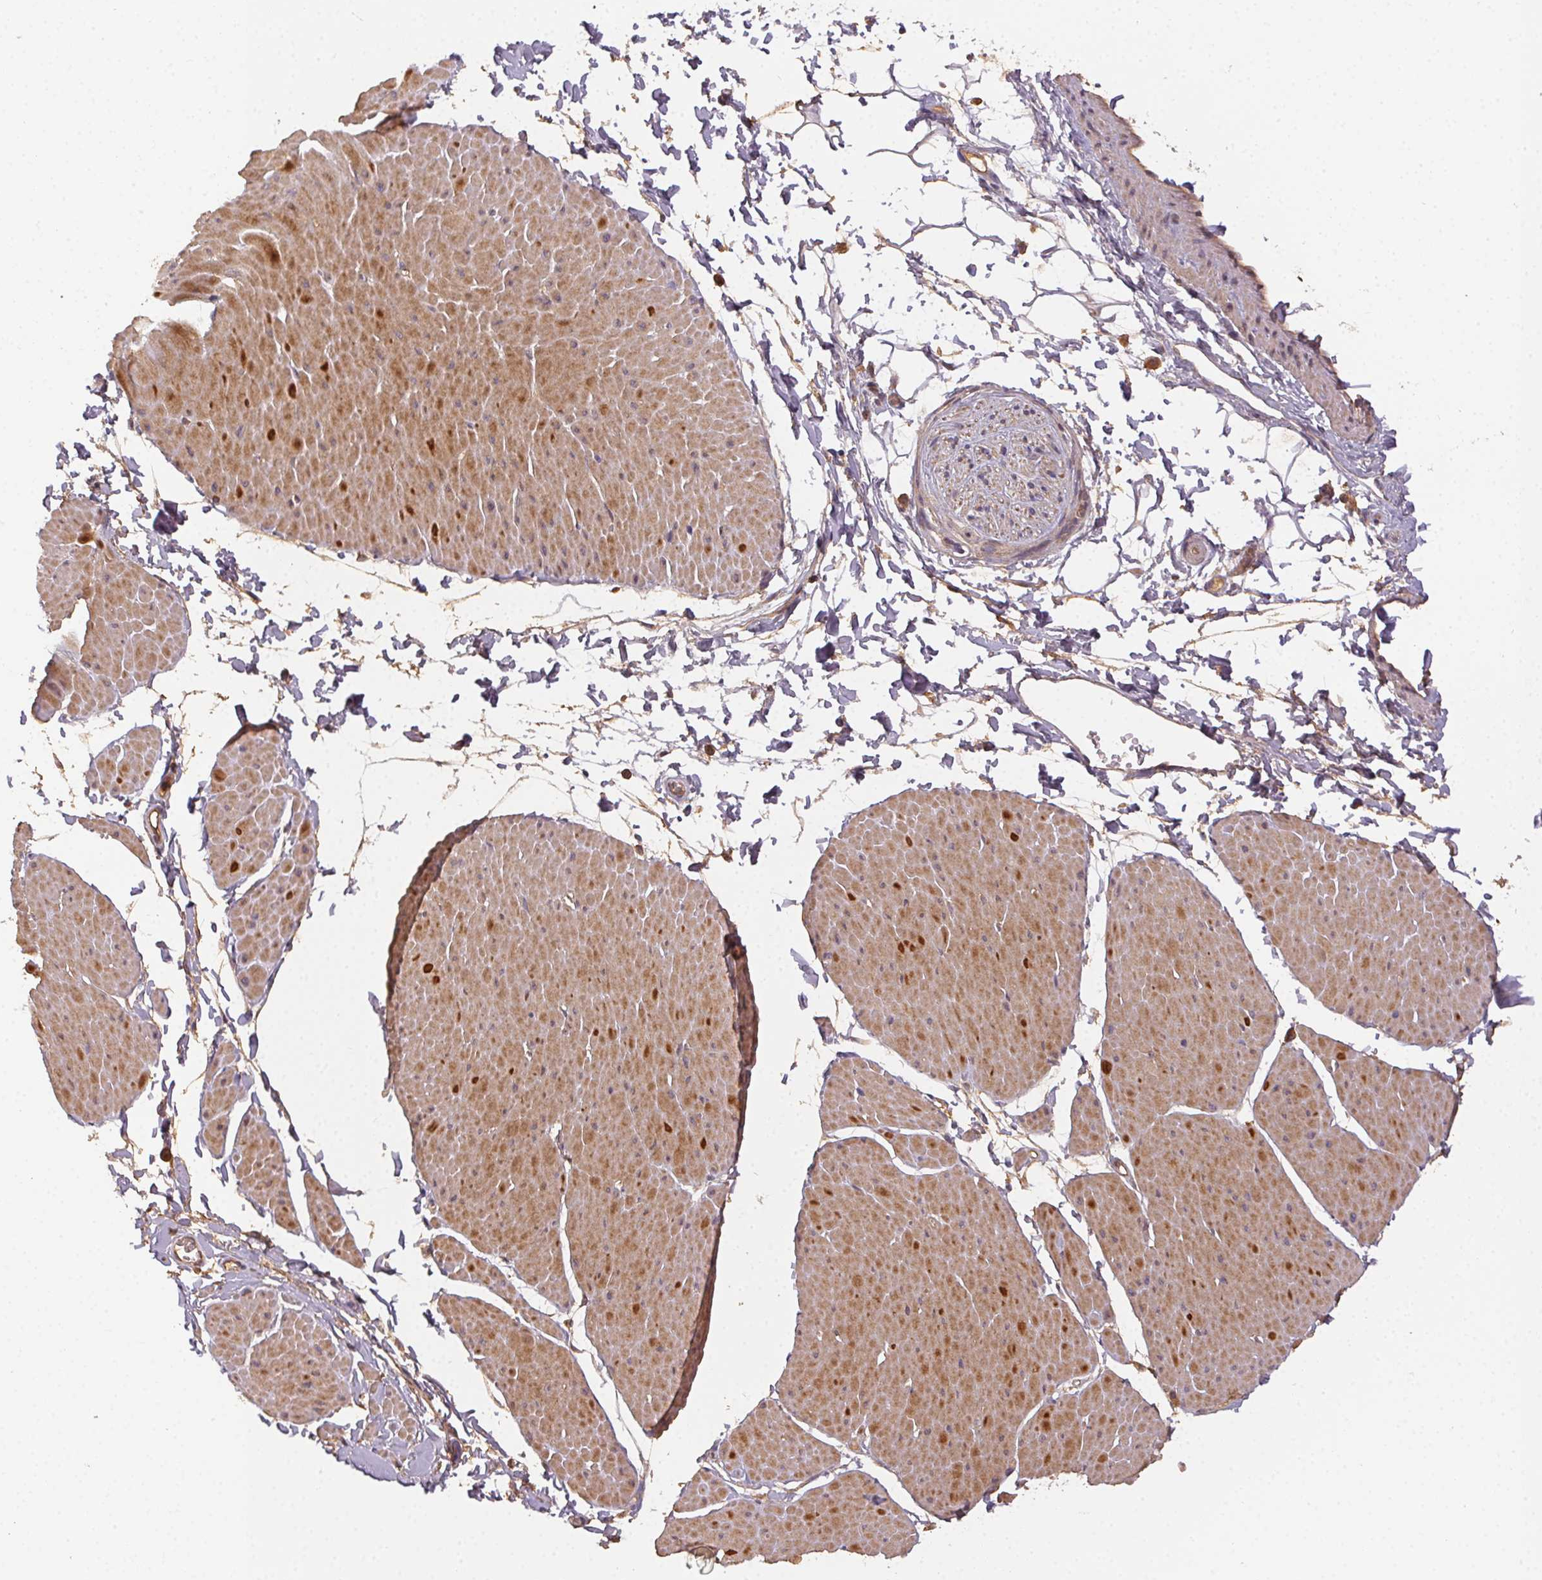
{"staining": {"intensity": "weak", "quantity": ">75%", "location": "cytoplasmic/membranous"}, "tissue": "adipose tissue", "cell_type": "Adipocytes", "image_type": "normal", "snomed": [{"axis": "morphology", "description": "Normal tissue, NOS"}, {"axis": "topography", "description": "Smooth muscle"}, {"axis": "topography", "description": "Peripheral nerve tissue"}], "caption": "Weak cytoplasmic/membranous expression is appreciated in about >75% of adipocytes in normal adipose tissue. The protein of interest is shown in brown color, while the nuclei are stained blue.", "gene": "RALA", "patient": {"sex": "male", "age": 58}}